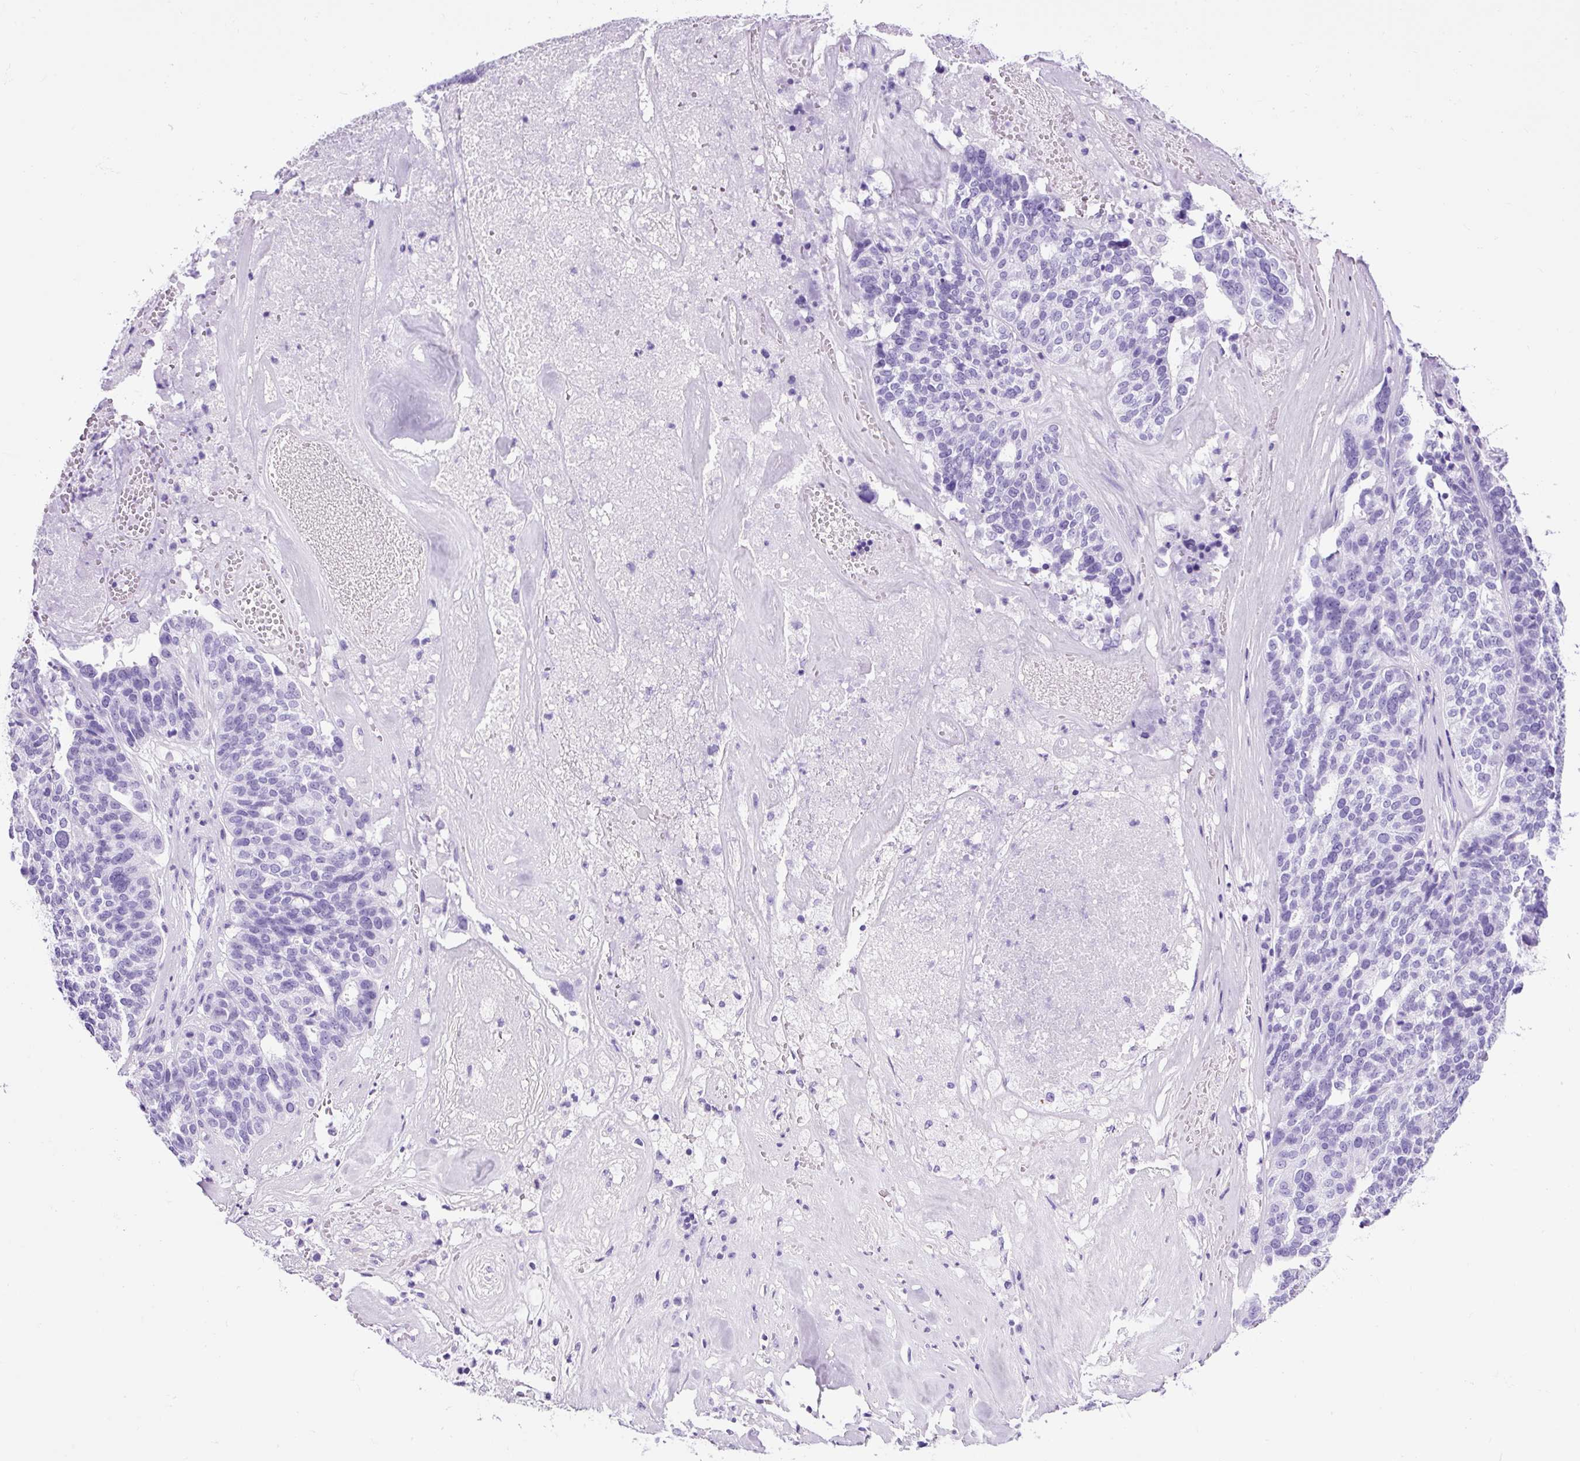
{"staining": {"intensity": "negative", "quantity": "none", "location": "none"}, "tissue": "ovarian cancer", "cell_type": "Tumor cells", "image_type": "cancer", "snomed": [{"axis": "morphology", "description": "Cystadenocarcinoma, serous, NOS"}, {"axis": "topography", "description": "Ovary"}], "caption": "A photomicrograph of serous cystadenocarcinoma (ovarian) stained for a protein displays no brown staining in tumor cells.", "gene": "CEL", "patient": {"sex": "female", "age": 59}}